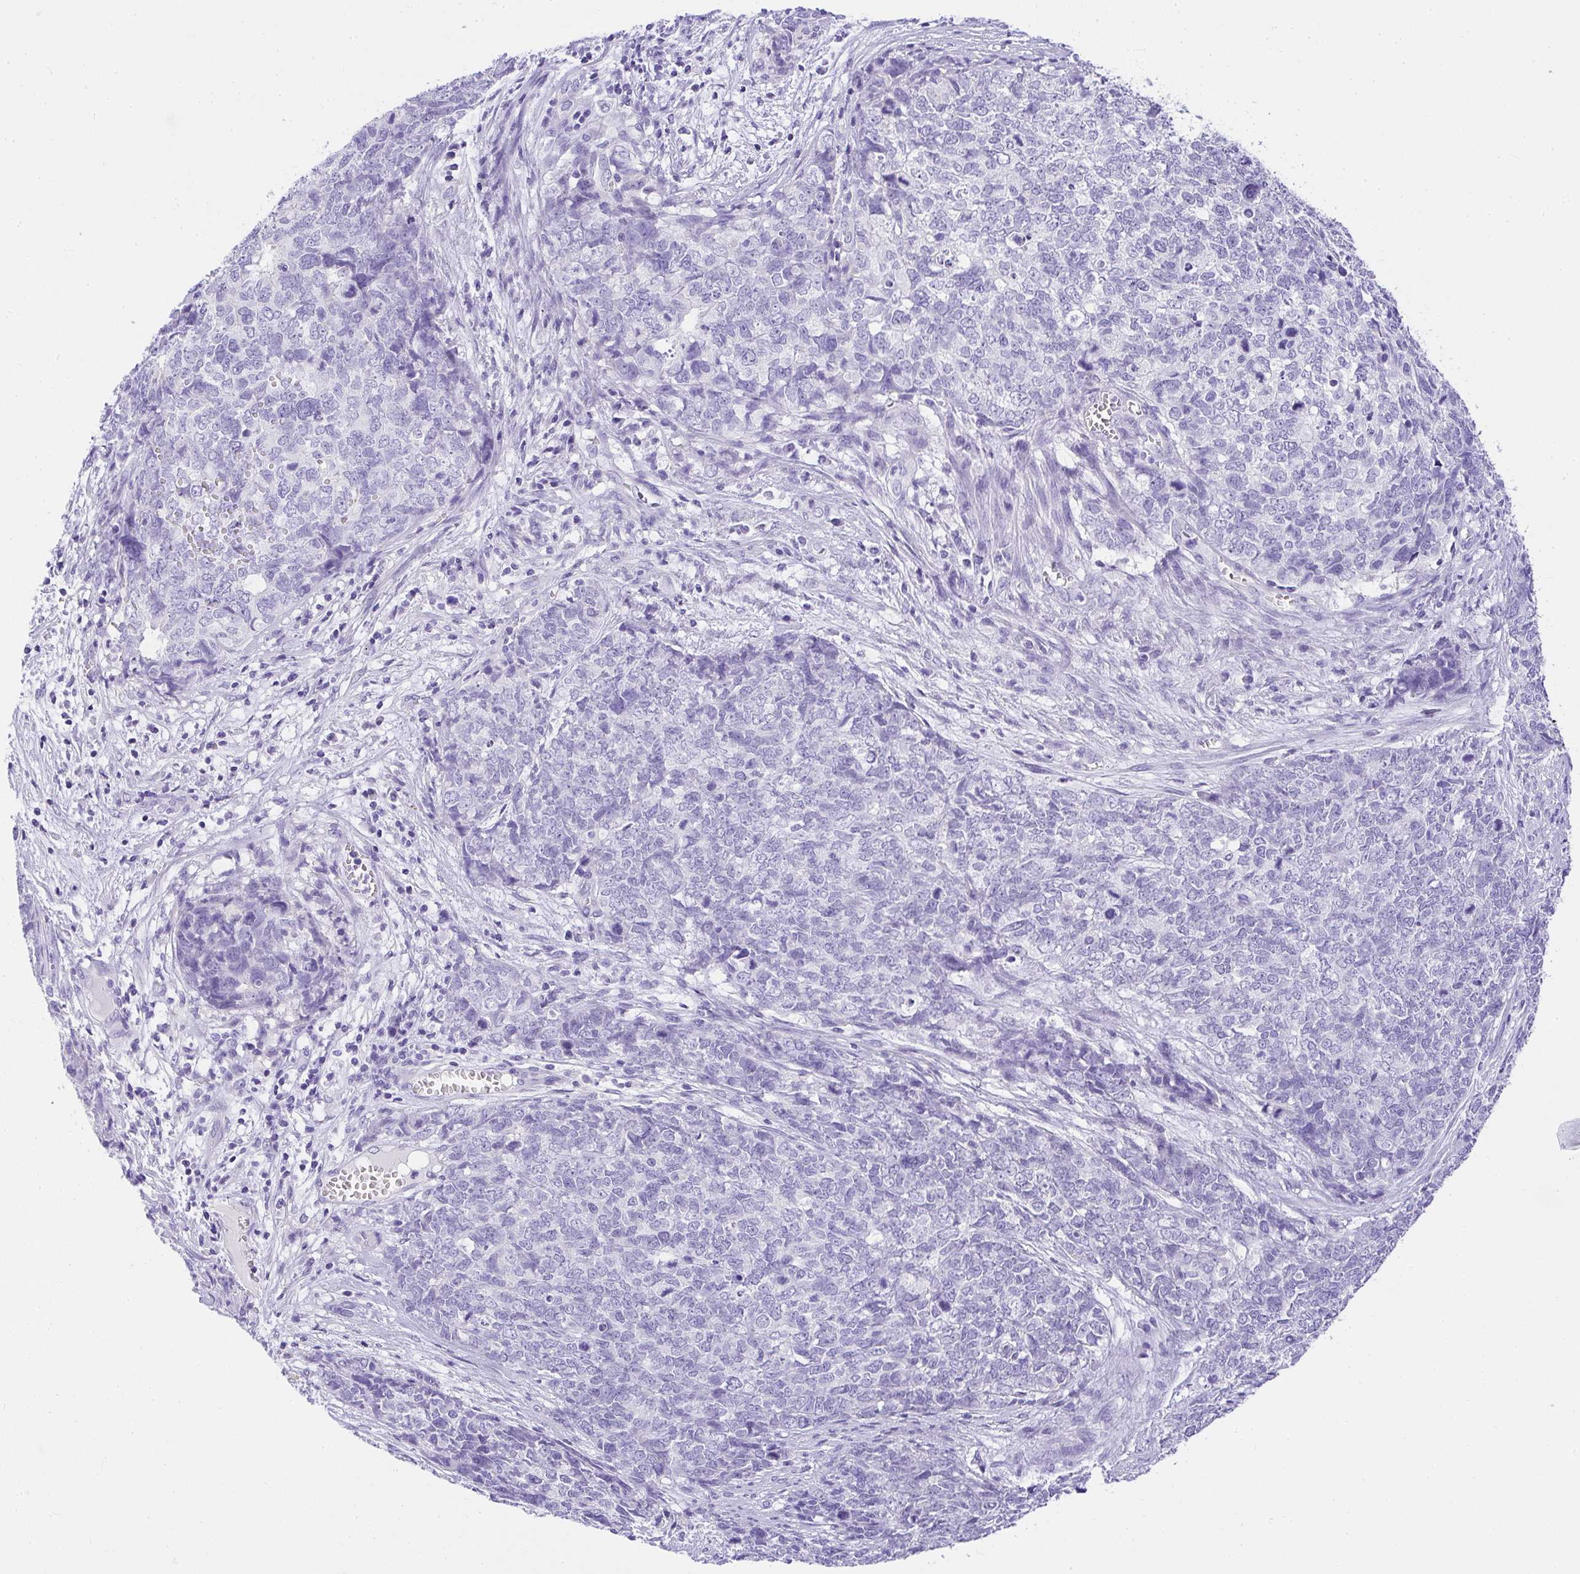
{"staining": {"intensity": "negative", "quantity": "none", "location": "none"}, "tissue": "cervical cancer", "cell_type": "Tumor cells", "image_type": "cancer", "snomed": [{"axis": "morphology", "description": "Adenocarcinoma, NOS"}, {"axis": "topography", "description": "Cervix"}], "caption": "This is an immunohistochemistry (IHC) micrograph of cervical adenocarcinoma. There is no expression in tumor cells.", "gene": "AVIL", "patient": {"sex": "female", "age": 63}}